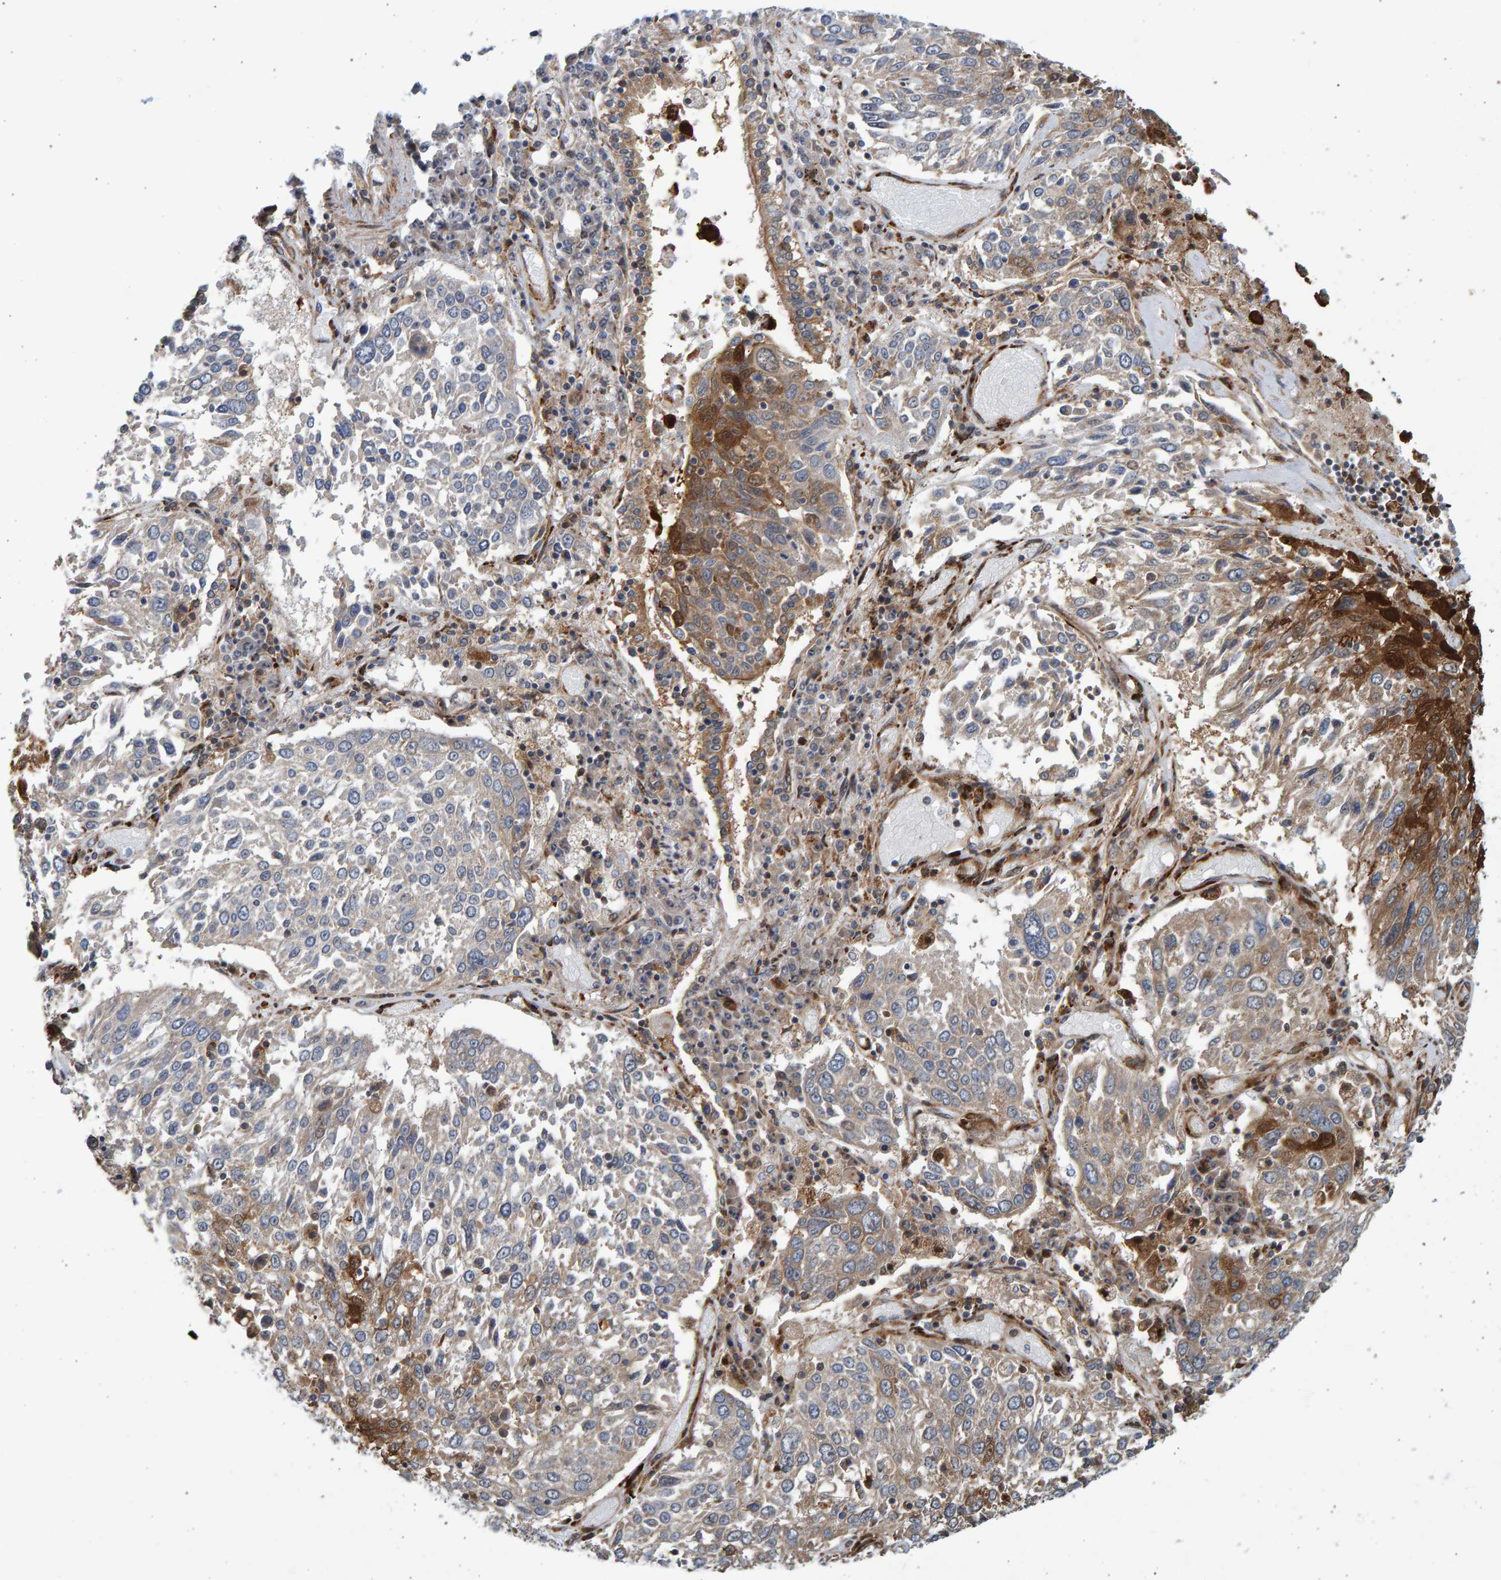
{"staining": {"intensity": "strong", "quantity": "<25%", "location": "cytoplasmic/membranous"}, "tissue": "lung cancer", "cell_type": "Tumor cells", "image_type": "cancer", "snomed": [{"axis": "morphology", "description": "Squamous cell carcinoma, NOS"}, {"axis": "topography", "description": "Lung"}], "caption": "Squamous cell carcinoma (lung) stained for a protein (brown) displays strong cytoplasmic/membranous positive staining in about <25% of tumor cells.", "gene": "LRBA", "patient": {"sex": "male", "age": 65}}